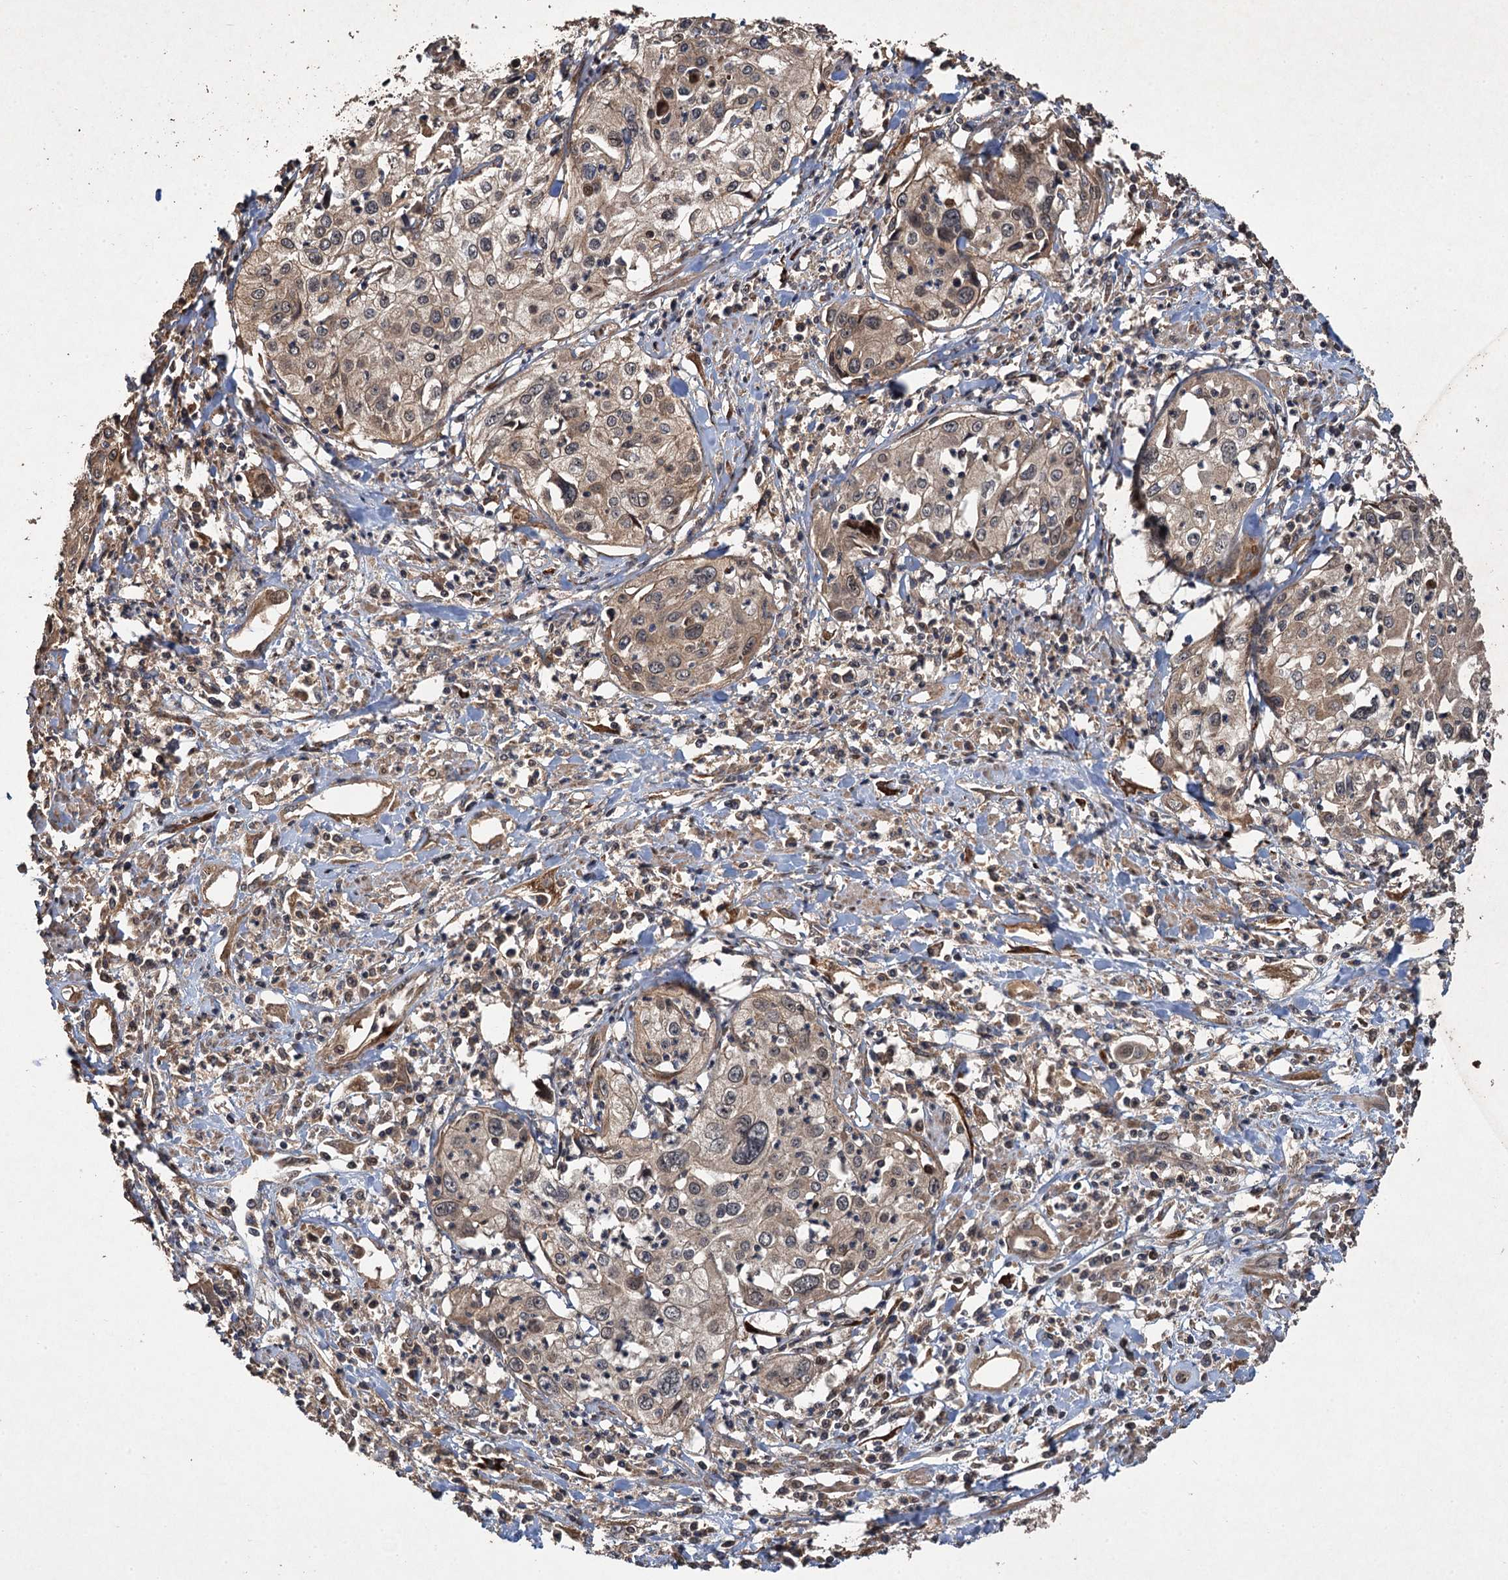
{"staining": {"intensity": "weak", "quantity": "25%-75%", "location": "cytoplasmic/membranous"}, "tissue": "cervical cancer", "cell_type": "Tumor cells", "image_type": "cancer", "snomed": [{"axis": "morphology", "description": "Squamous cell carcinoma, NOS"}, {"axis": "topography", "description": "Cervix"}], "caption": "Cervical squamous cell carcinoma was stained to show a protein in brown. There is low levels of weak cytoplasmic/membranous expression in approximately 25%-75% of tumor cells. Nuclei are stained in blue.", "gene": "TMEM39B", "patient": {"sex": "female", "age": 31}}